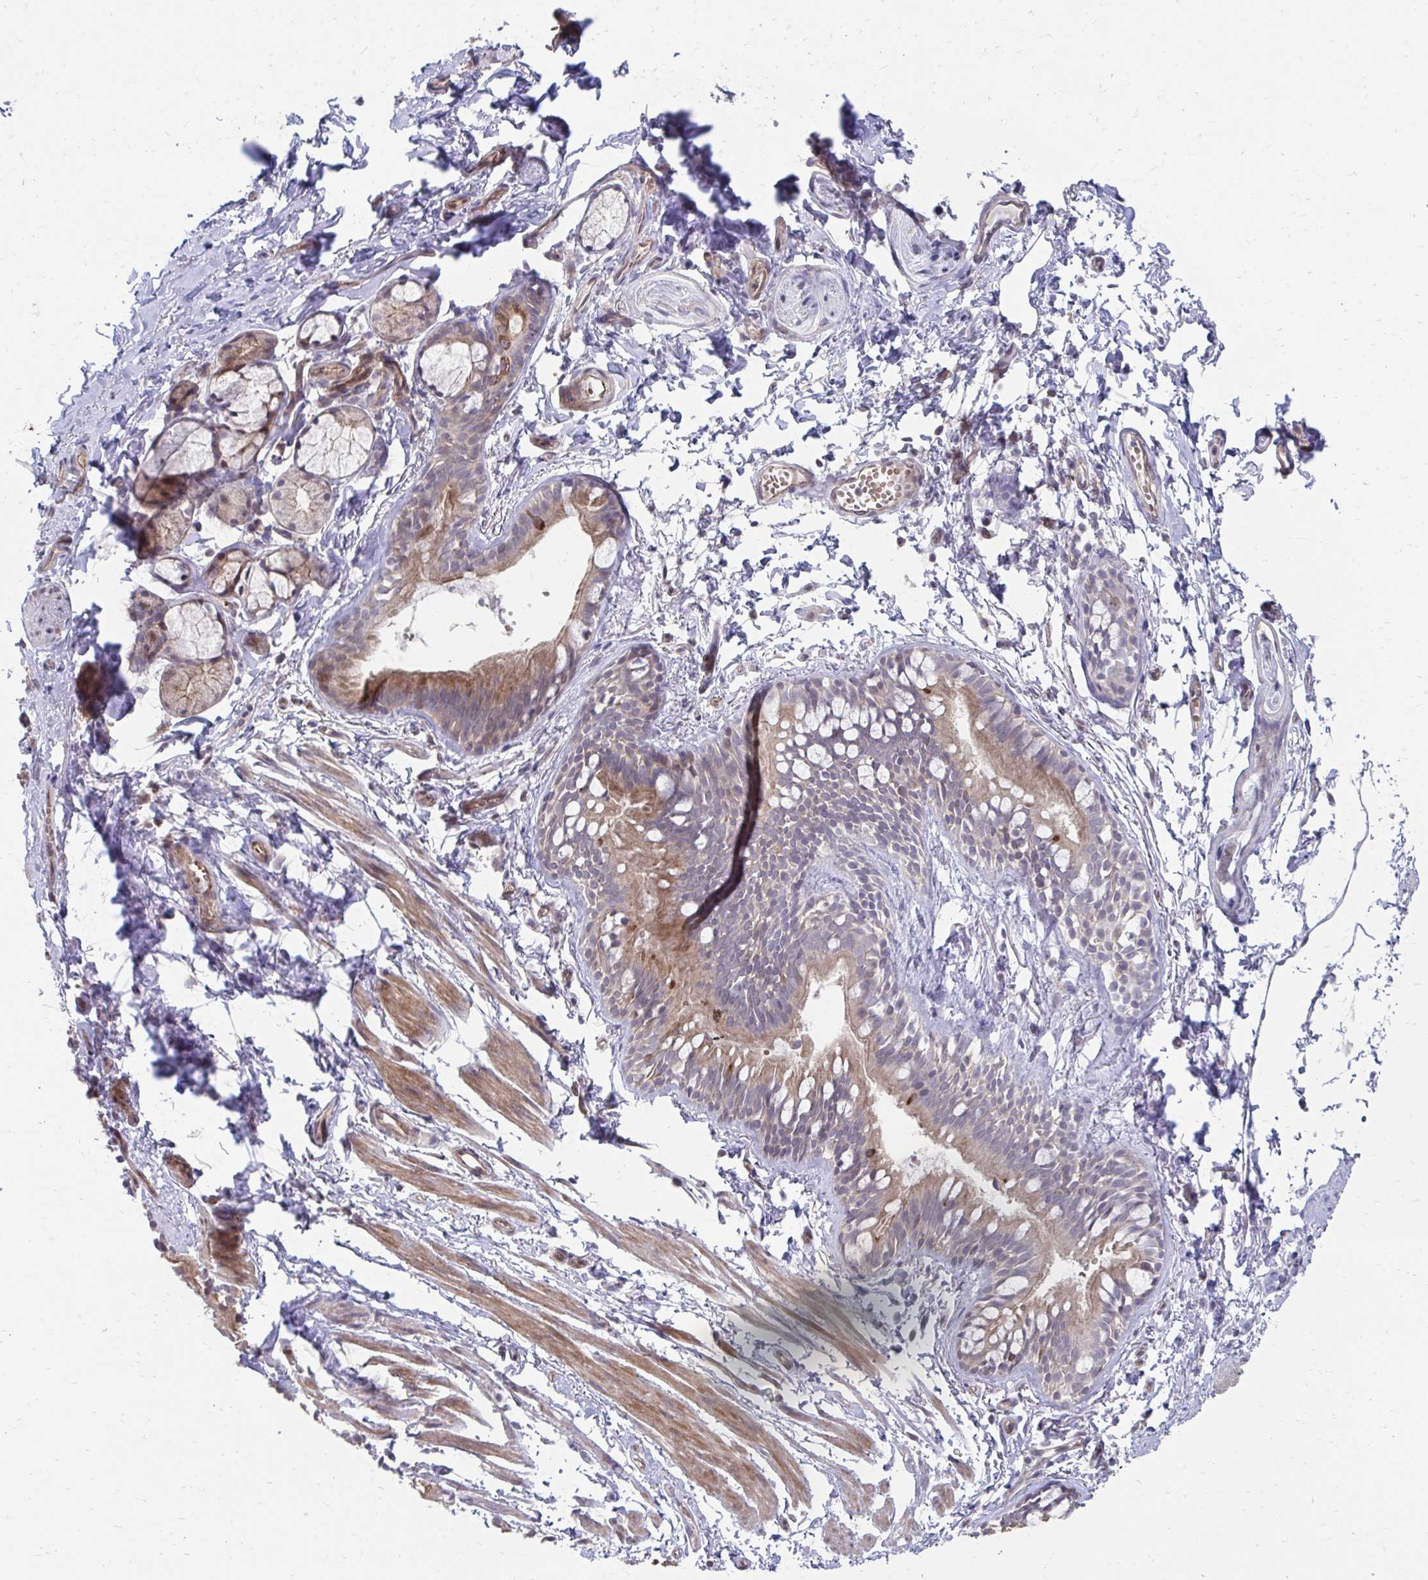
{"staining": {"intensity": "moderate", "quantity": "25%-75%", "location": "cytoplasmic/membranous"}, "tissue": "bronchus", "cell_type": "Respiratory epithelial cells", "image_type": "normal", "snomed": [{"axis": "morphology", "description": "Normal tissue, NOS"}, {"axis": "topography", "description": "Bronchus"}], "caption": "Moderate cytoplasmic/membranous staining is identified in approximately 25%-75% of respiratory epithelial cells in unremarkable bronchus.", "gene": "ITPR2", "patient": {"sex": "female", "age": 59}}